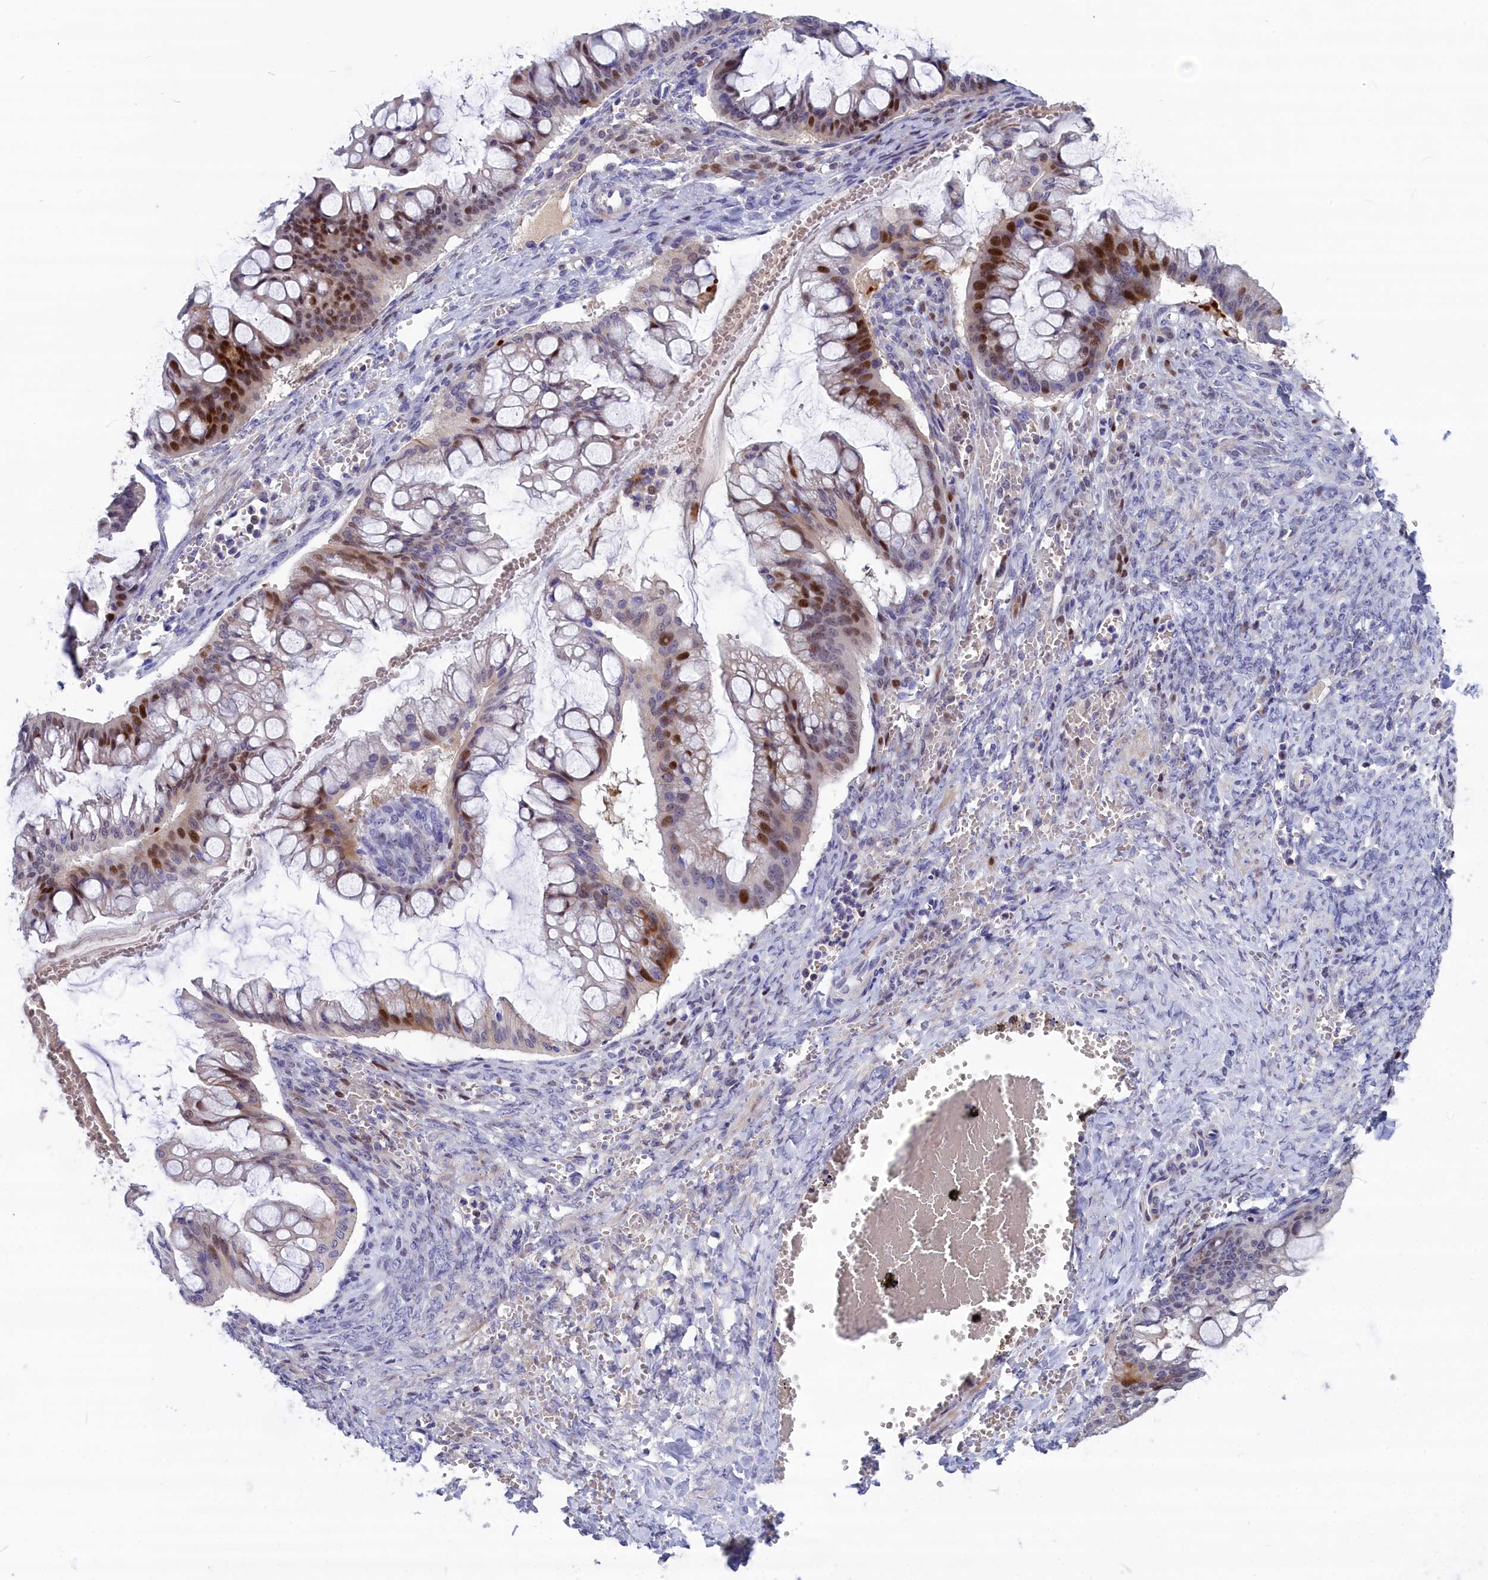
{"staining": {"intensity": "strong", "quantity": "25%-75%", "location": "nuclear"}, "tissue": "ovarian cancer", "cell_type": "Tumor cells", "image_type": "cancer", "snomed": [{"axis": "morphology", "description": "Cystadenocarcinoma, mucinous, NOS"}, {"axis": "topography", "description": "Ovary"}], "caption": "Protein analysis of ovarian cancer (mucinous cystadenocarcinoma) tissue exhibits strong nuclear staining in approximately 25%-75% of tumor cells.", "gene": "NKPD1", "patient": {"sex": "female", "age": 73}}